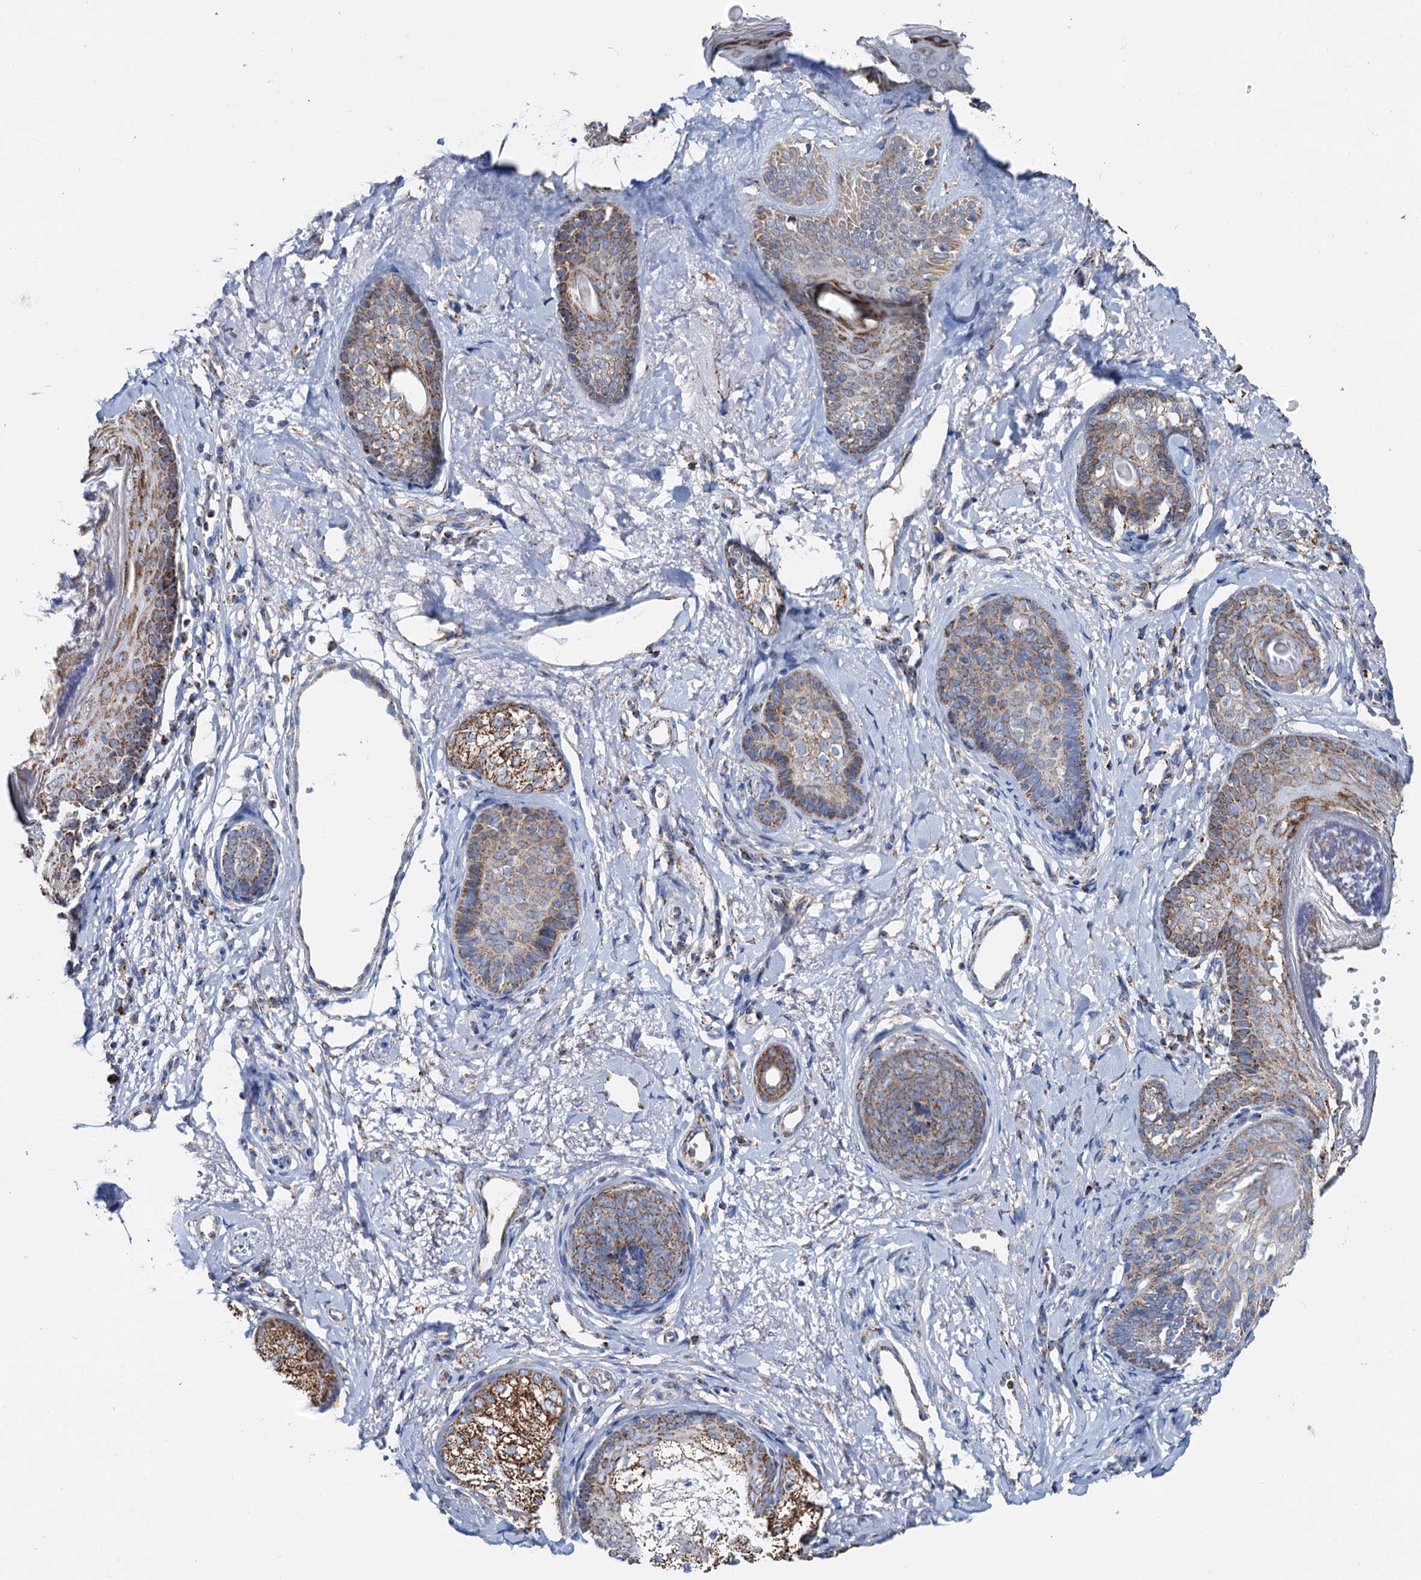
{"staining": {"intensity": "strong", "quantity": "25%-75%", "location": "cytoplasmic/membranous"}, "tissue": "skin cancer", "cell_type": "Tumor cells", "image_type": "cancer", "snomed": [{"axis": "morphology", "description": "Basal cell carcinoma"}, {"axis": "topography", "description": "Skin"}], "caption": "Strong cytoplasmic/membranous staining is appreciated in about 25%-75% of tumor cells in skin basal cell carcinoma.", "gene": "C2CD3", "patient": {"sex": "female", "age": 81}}